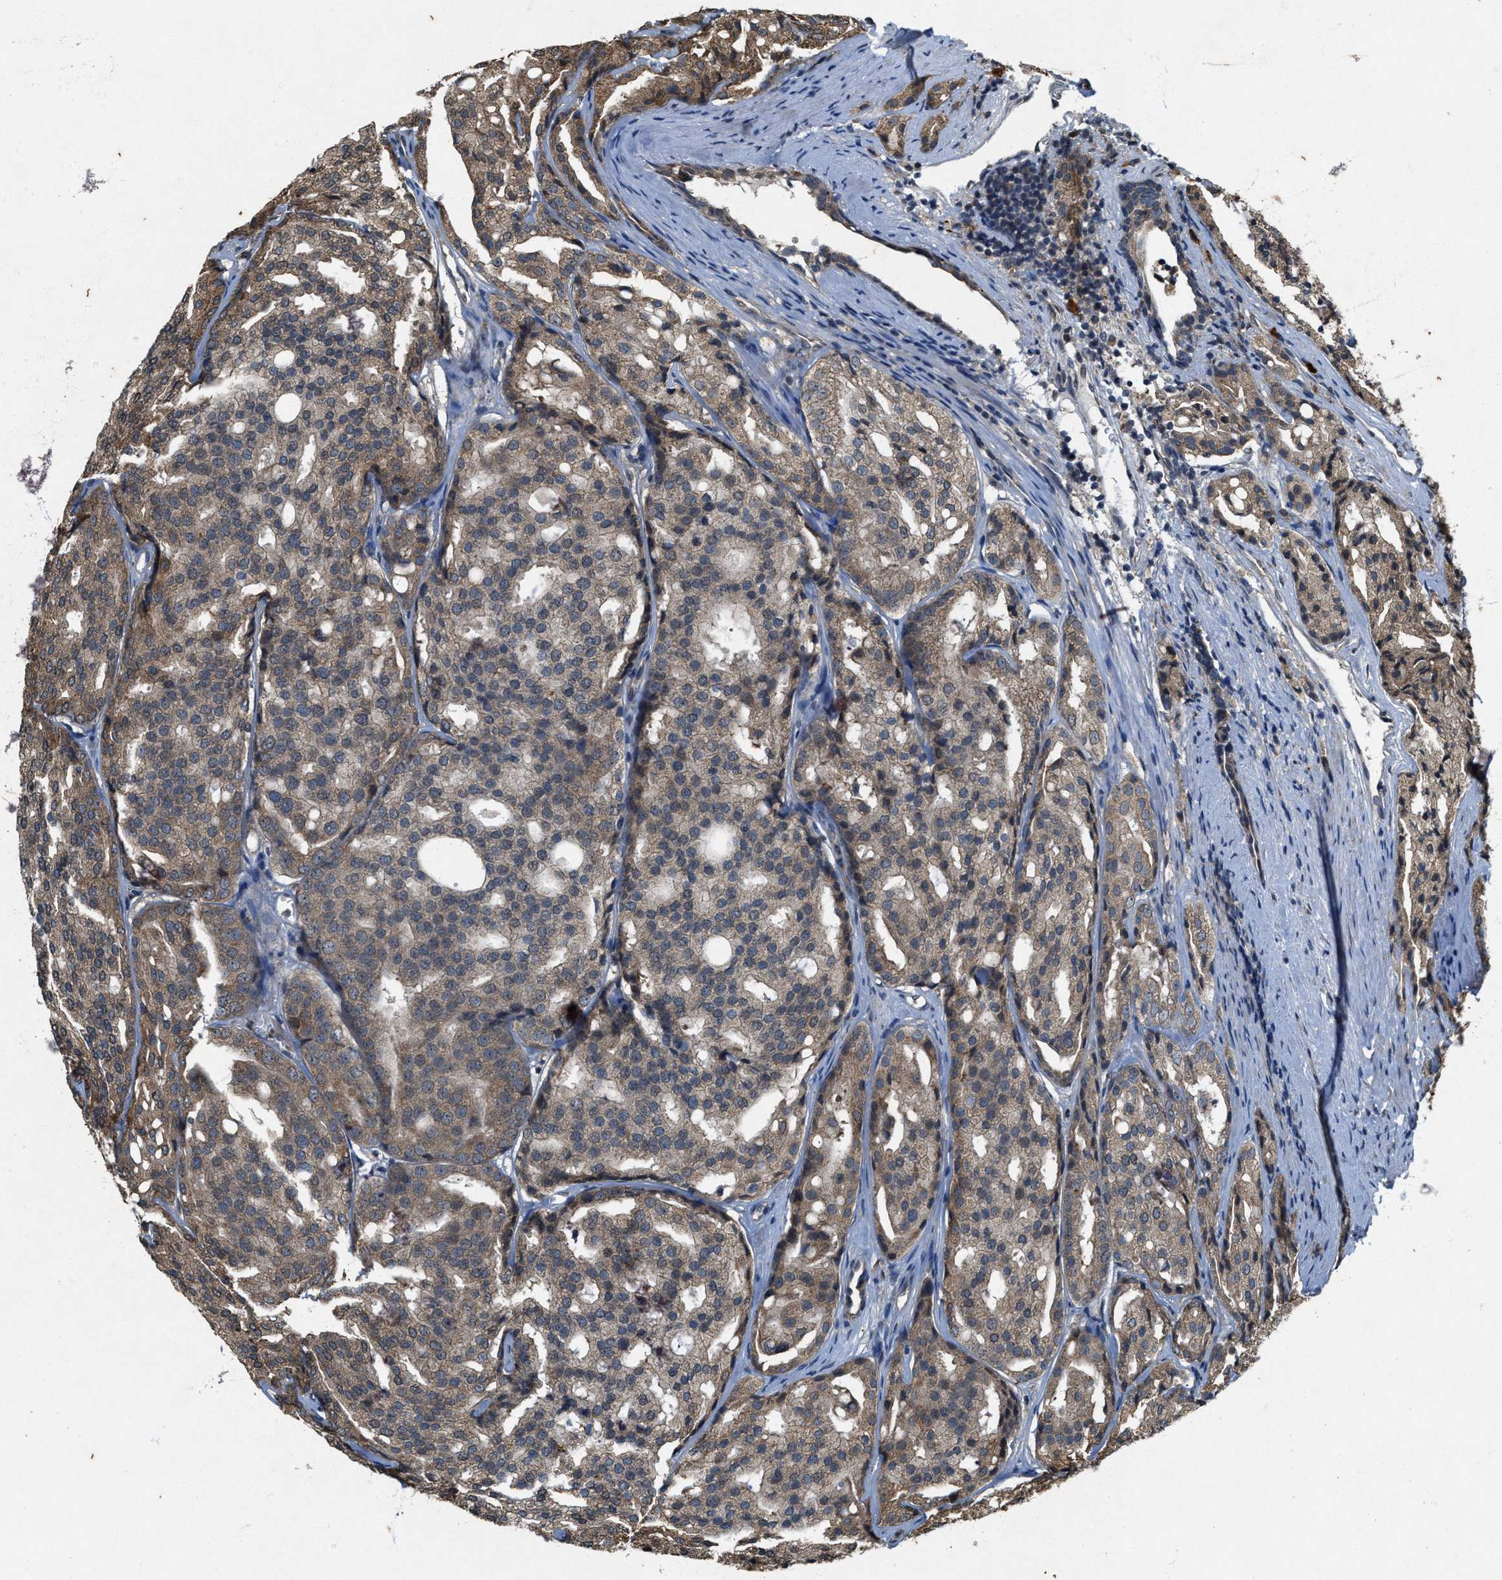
{"staining": {"intensity": "weak", "quantity": ">75%", "location": "cytoplasmic/membranous"}, "tissue": "prostate cancer", "cell_type": "Tumor cells", "image_type": "cancer", "snomed": [{"axis": "morphology", "description": "Adenocarcinoma, High grade"}, {"axis": "topography", "description": "Prostate"}], "caption": "Protein staining reveals weak cytoplasmic/membranous positivity in approximately >75% of tumor cells in high-grade adenocarcinoma (prostate). (DAB (3,3'-diaminobenzidine) IHC with brightfield microscopy, high magnification).", "gene": "KIF21A", "patient": {"sex": "male", "age": 64}}